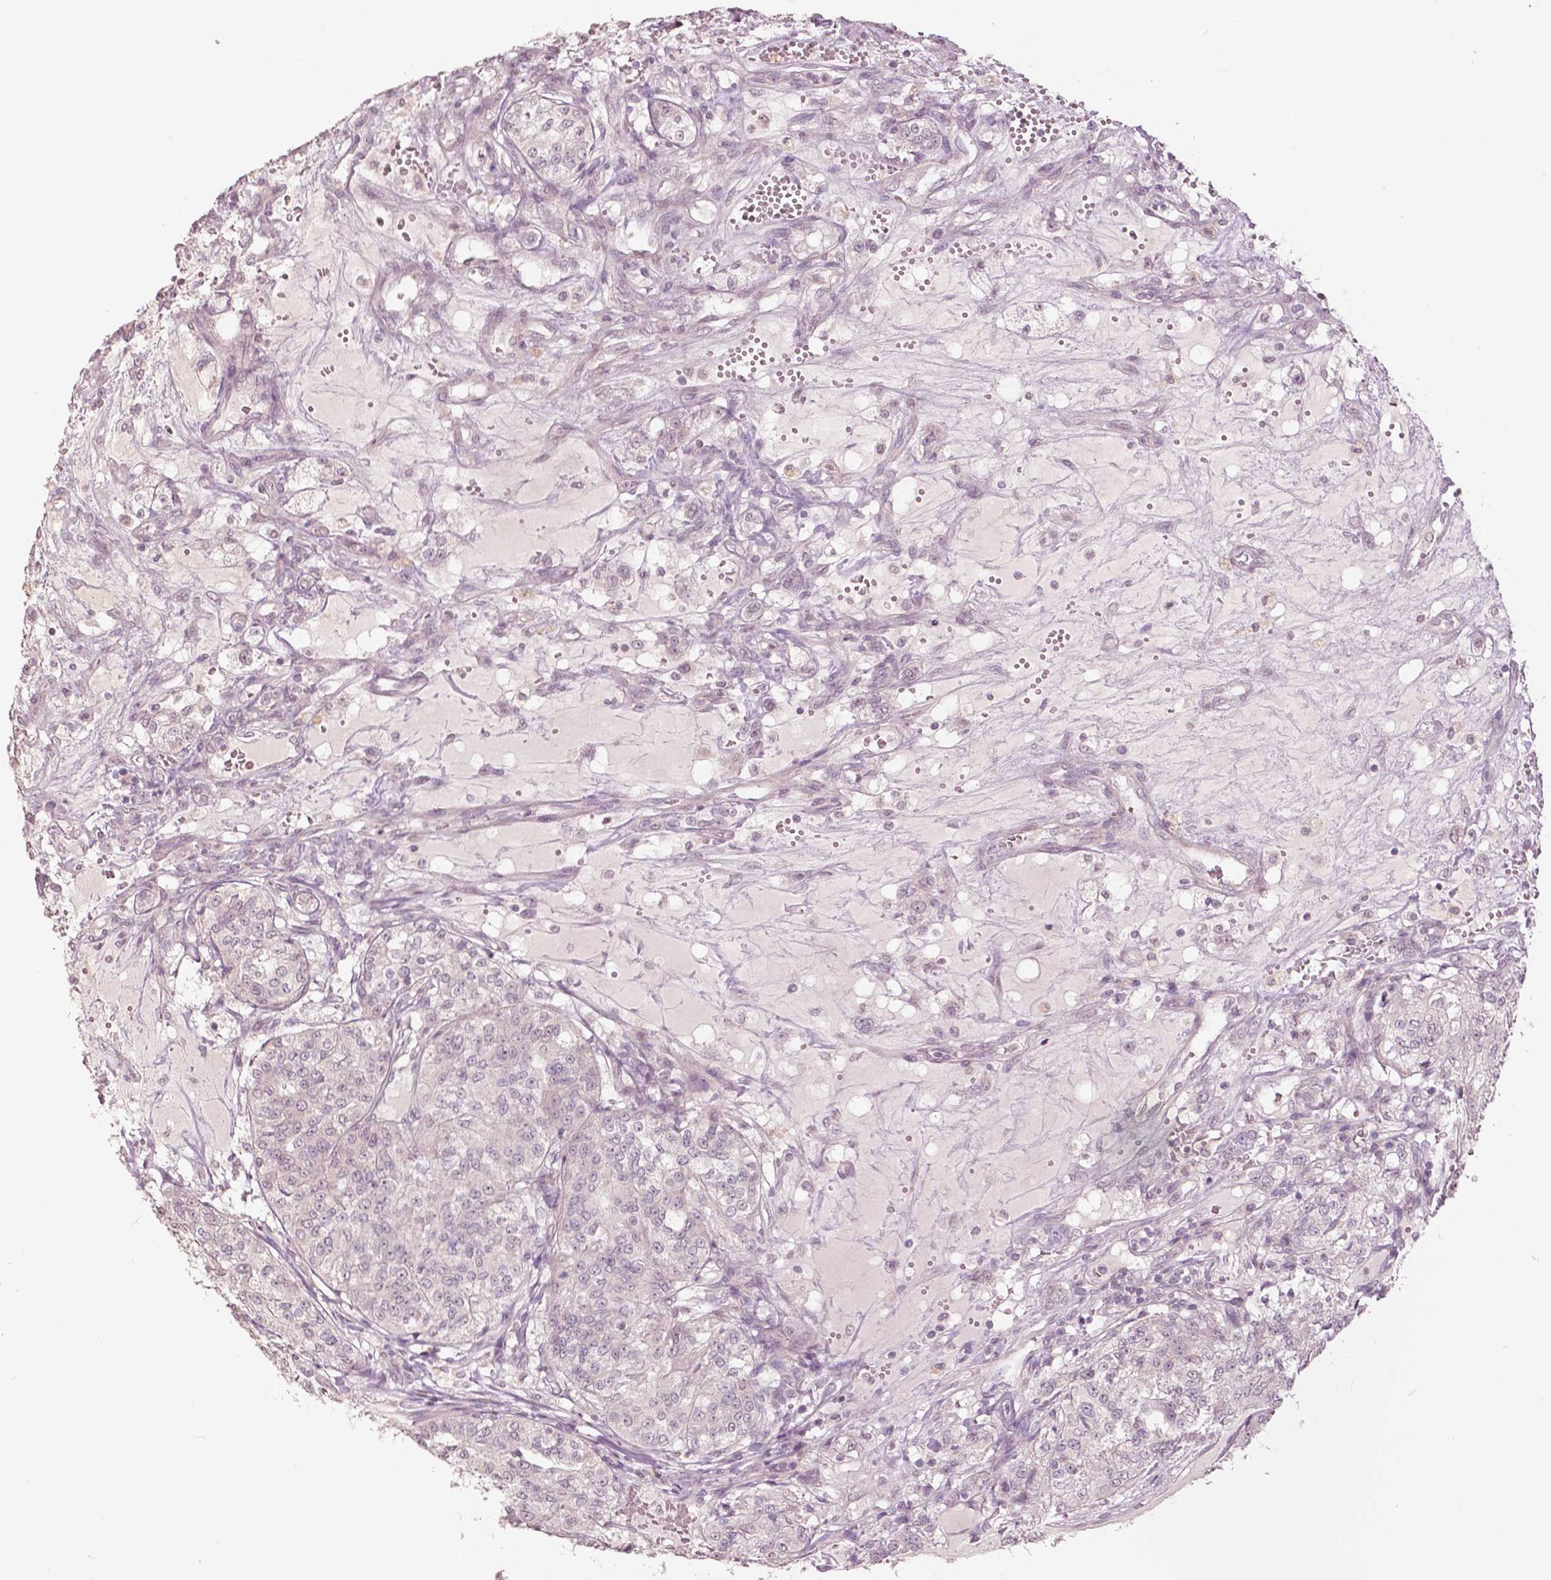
{"staining": {"intensity": "negative", "quantity": "none", "location": "none"}, "tissue": "renal cancer", "cell_type": "Tumor cells", "image_type": "cancer", "snomed": [{"axis": "morphology", "description": "Adenocarcinoma, NOS"}, {"axis": "topography", "description": "Kidney"}], "caption": "Immunohistochemical staining of human renal adenocarcinoma shows no significant positivity in tumor cells.", "gene": "NANOG", "patient": {"sex": "female", "age": 63}}